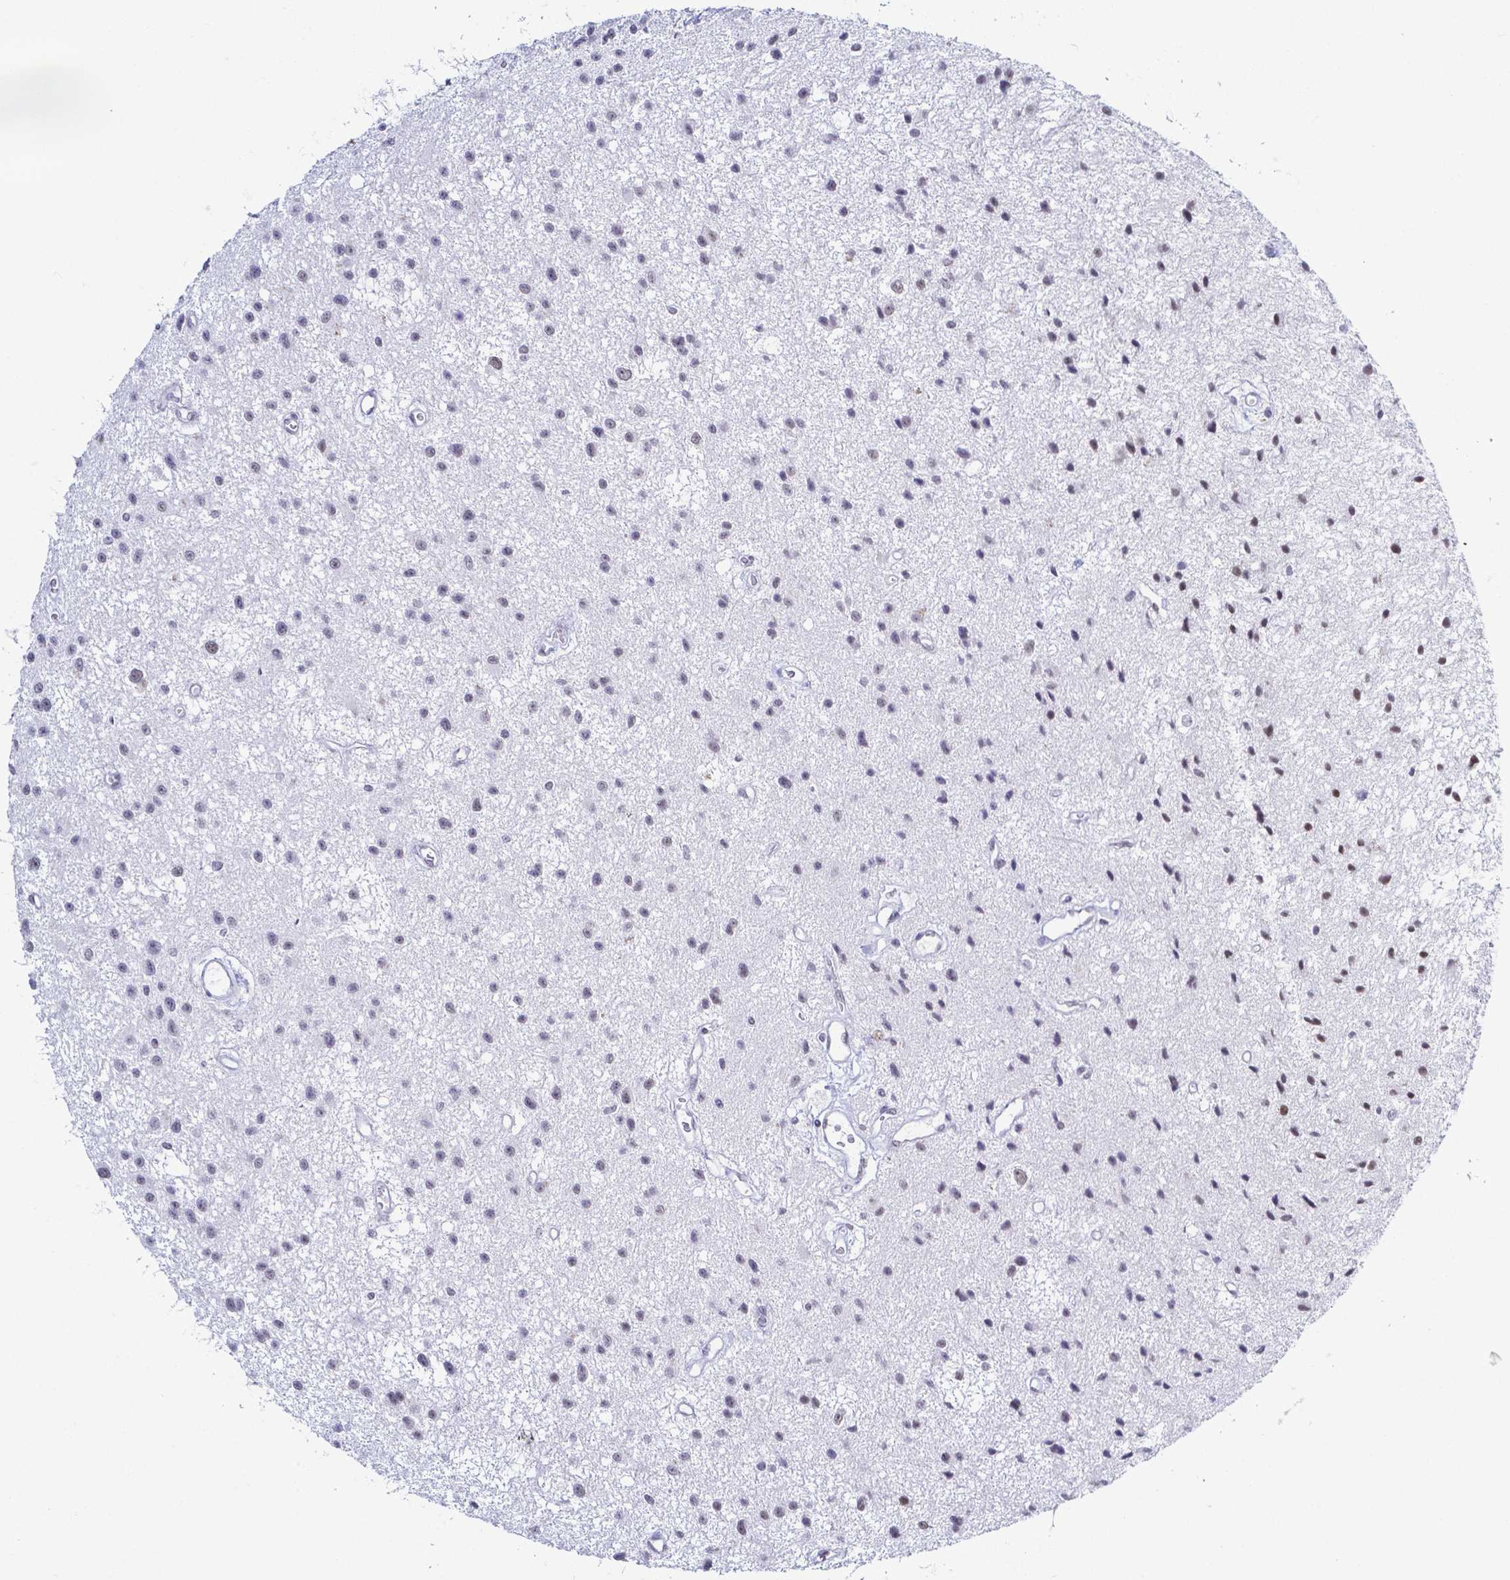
{"staining": {"intensity": "negative", "quantity": "none", "location": "none"}, "tissue": "glioma", "cell_type": "Tumor cells", "image_type": "cancer", "snomed": [{"axis": "morphology", "description": "Glioma, malignant, Low grade"}, {"axis": "topography", "description": "Brain"}], "caption": "Immunohistochemical staining of glioma shows no significant positivity in tumor cells.", "gene": "FAM83G", "patient": {"sex": "male", "age": 43}}